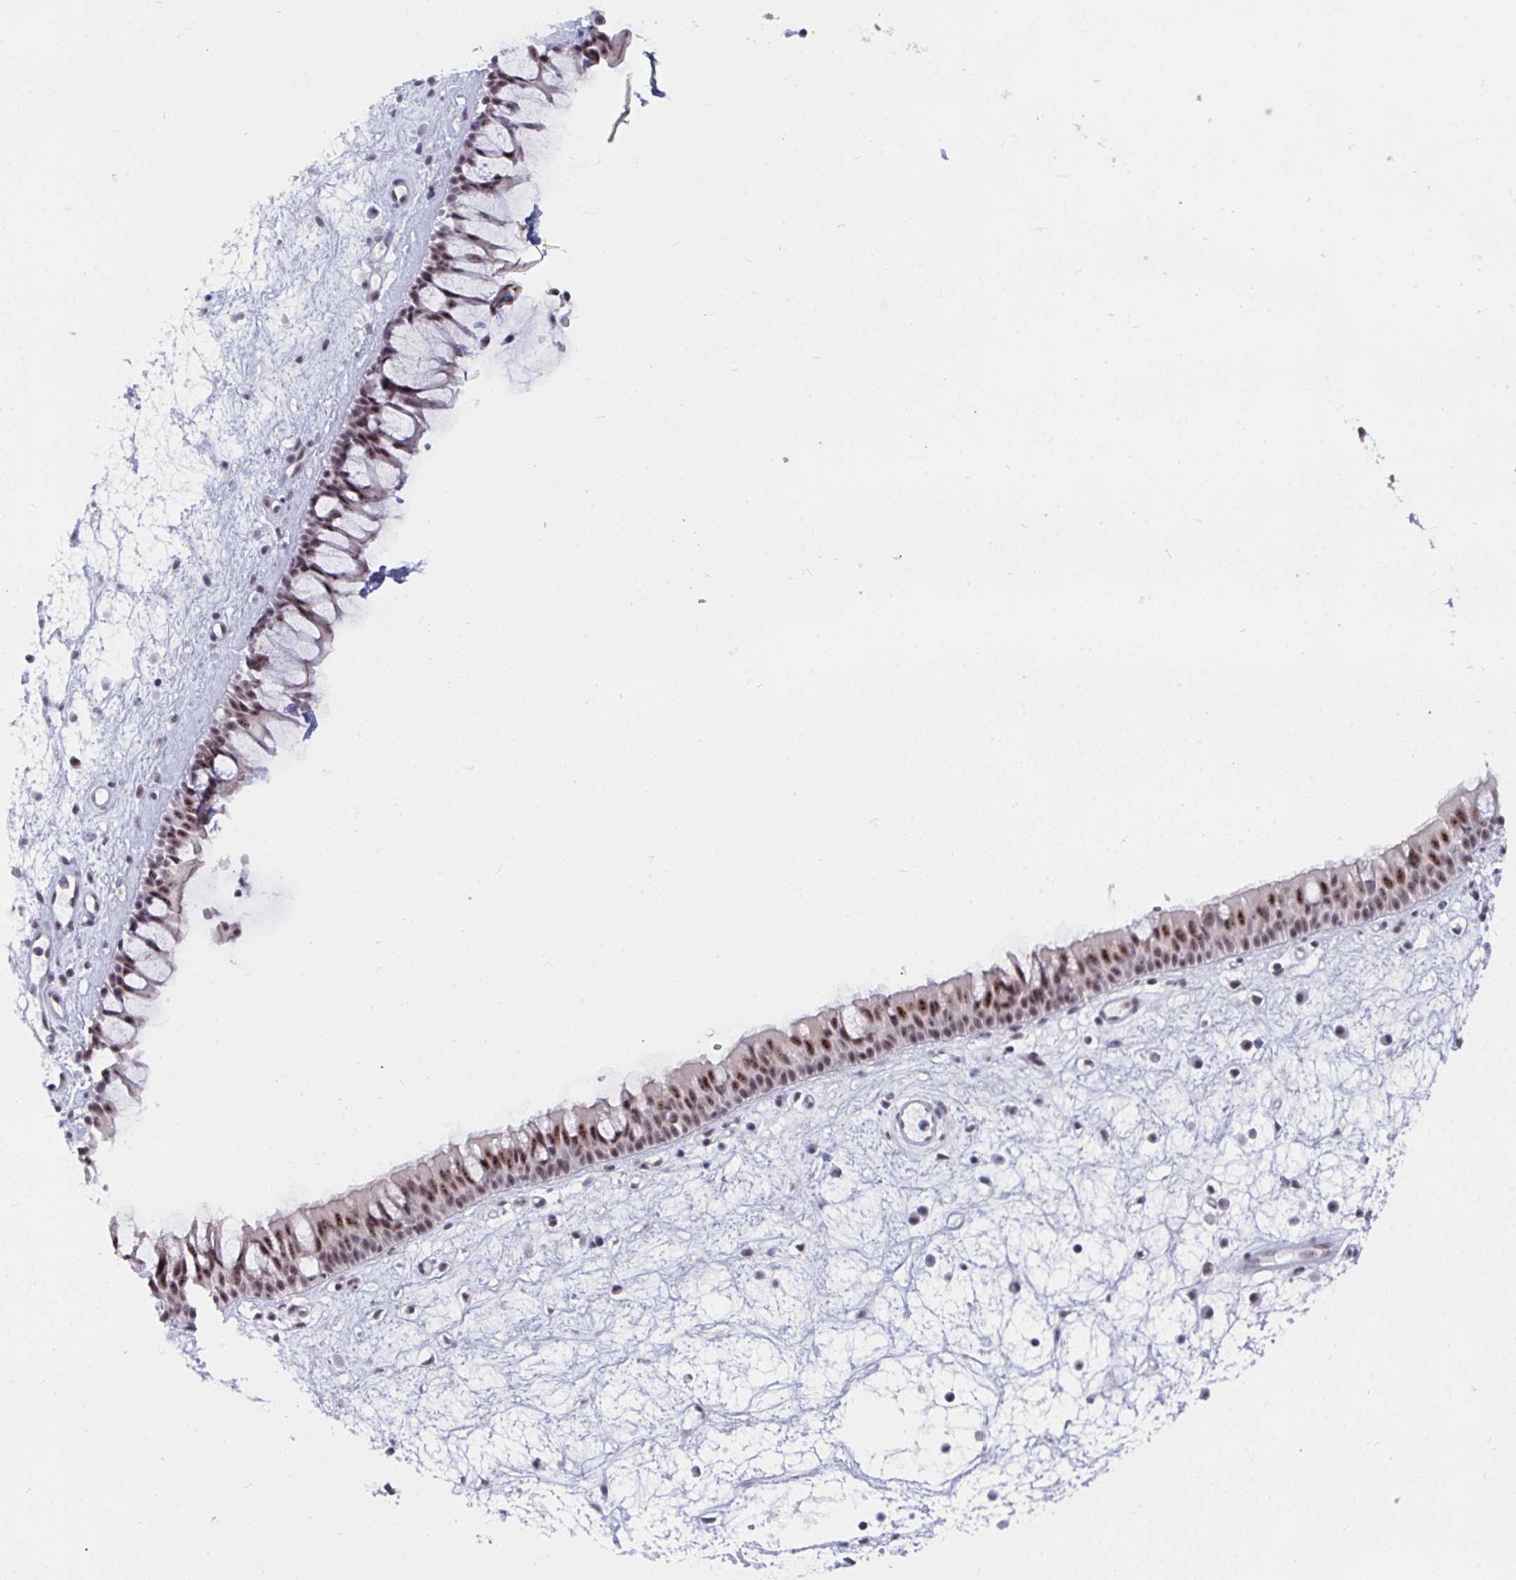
{"staining": {"intensity": "moderate", "quantity": ">75%", "location": "nuclear"}, "tissue": "nasopharynx", "cell_type": "Respiratory epithelial cells", "image_type": "normal", "snomed": [{"axis": "morphology", "description": "Normal tissue, NOS"}, {"axis": "topography", "description": "Nasopharynx"}], "caption": "A brown stain labels moderate nuclear staining of a protein in respiratory epithelial cells of normal human nasopharynx. The protein of interest is shown in brown color, while the nuclei are stained blue.", "gene": "PRR14", "patient": {"sex": "male", "age": 69}}